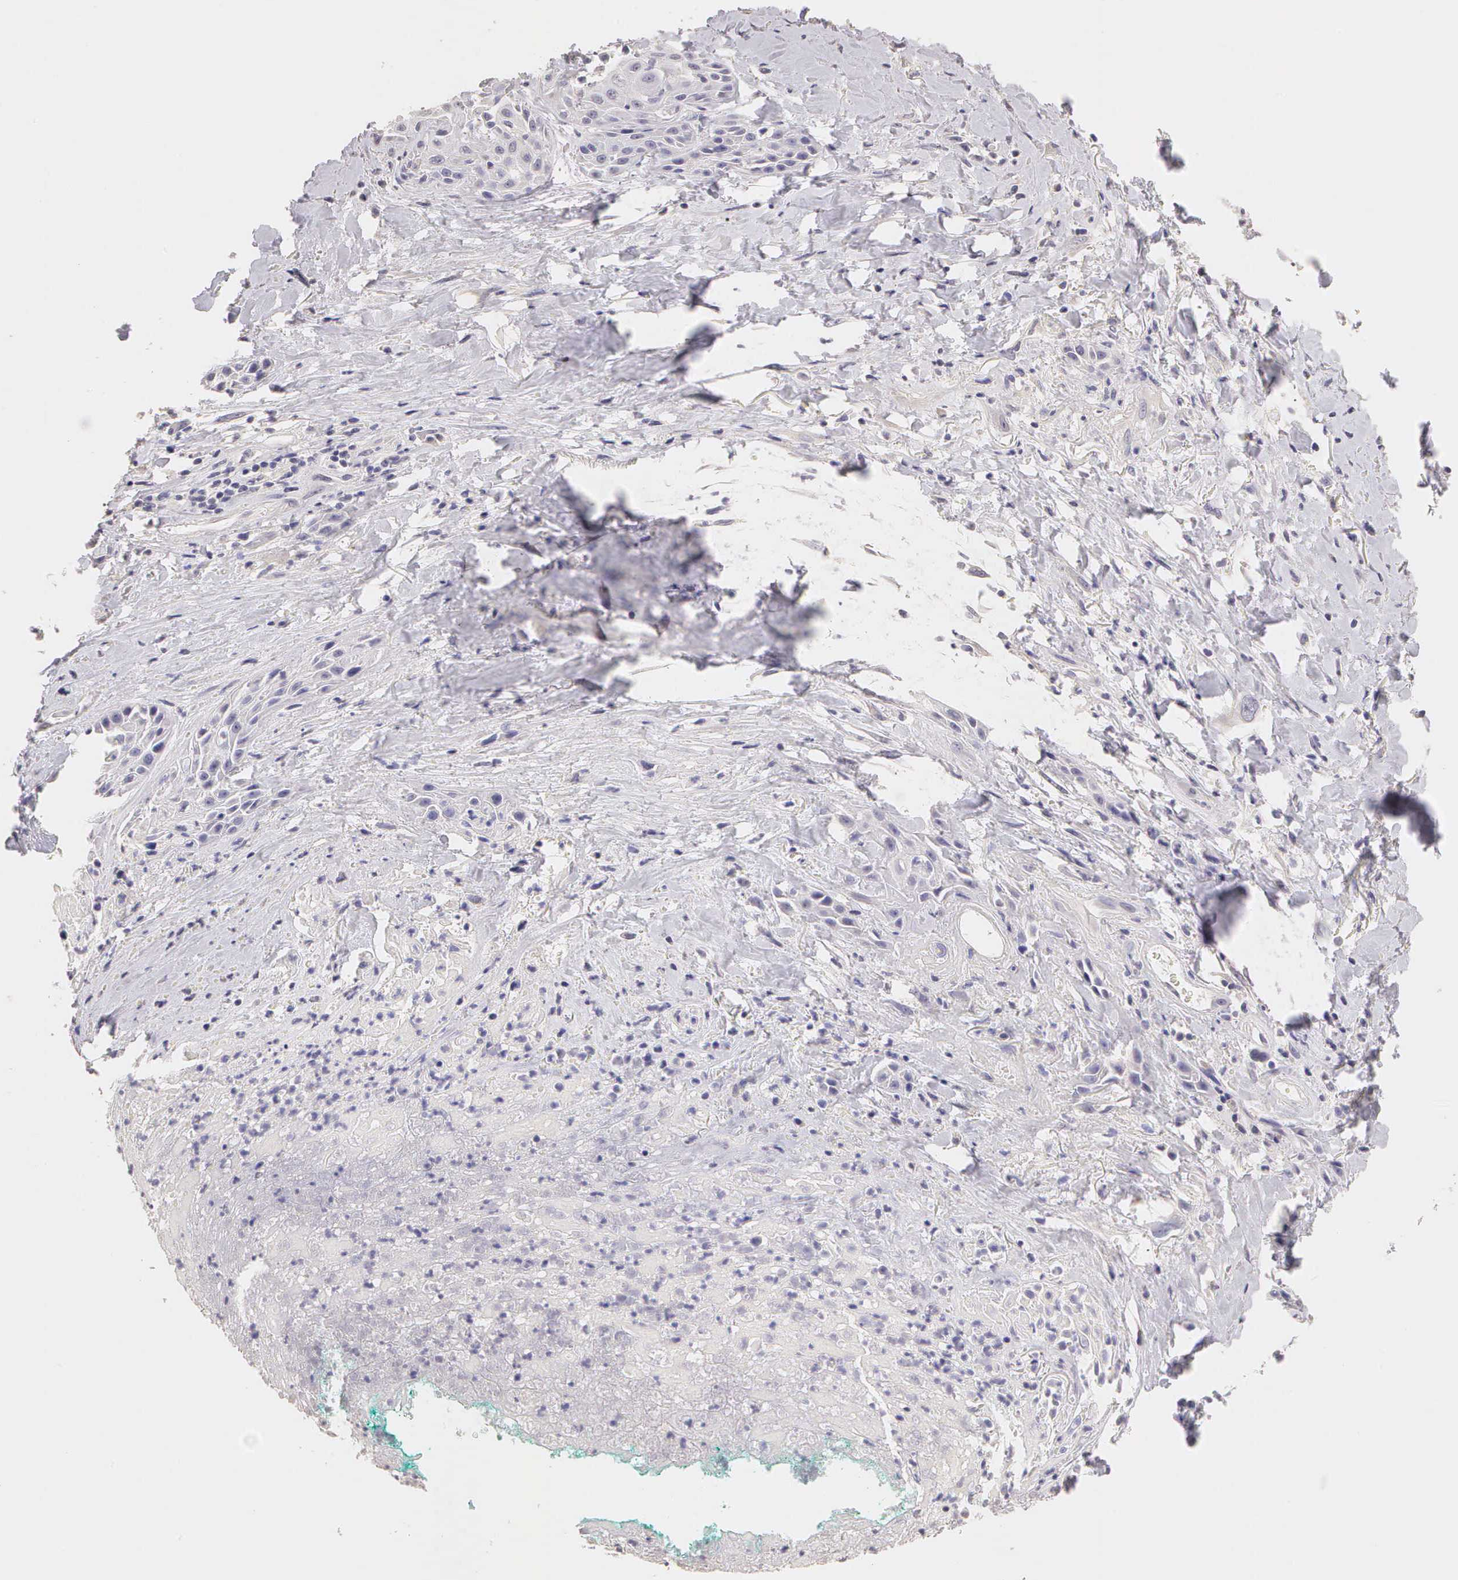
{"staining": {"intensity": "negative", "quantity": "none", "location": "none"}, "tissue": "skin cancer", "cell_type": "Tumor cells", "image_type": "cancer", "snomed": [{"axis": "morphology", "description": "Squamous cell carcinoma, NOS"}, {"axis": "topography", "description": "Skin"}, {"axis": "topography", "description": "Anal"}], "caption": "Image shows no significant protein positivity in tumor cells of skin cancer (squamous cell carcinoma).", "gene": "ESR1", "patient": {"sex": "male", "age": 64}}